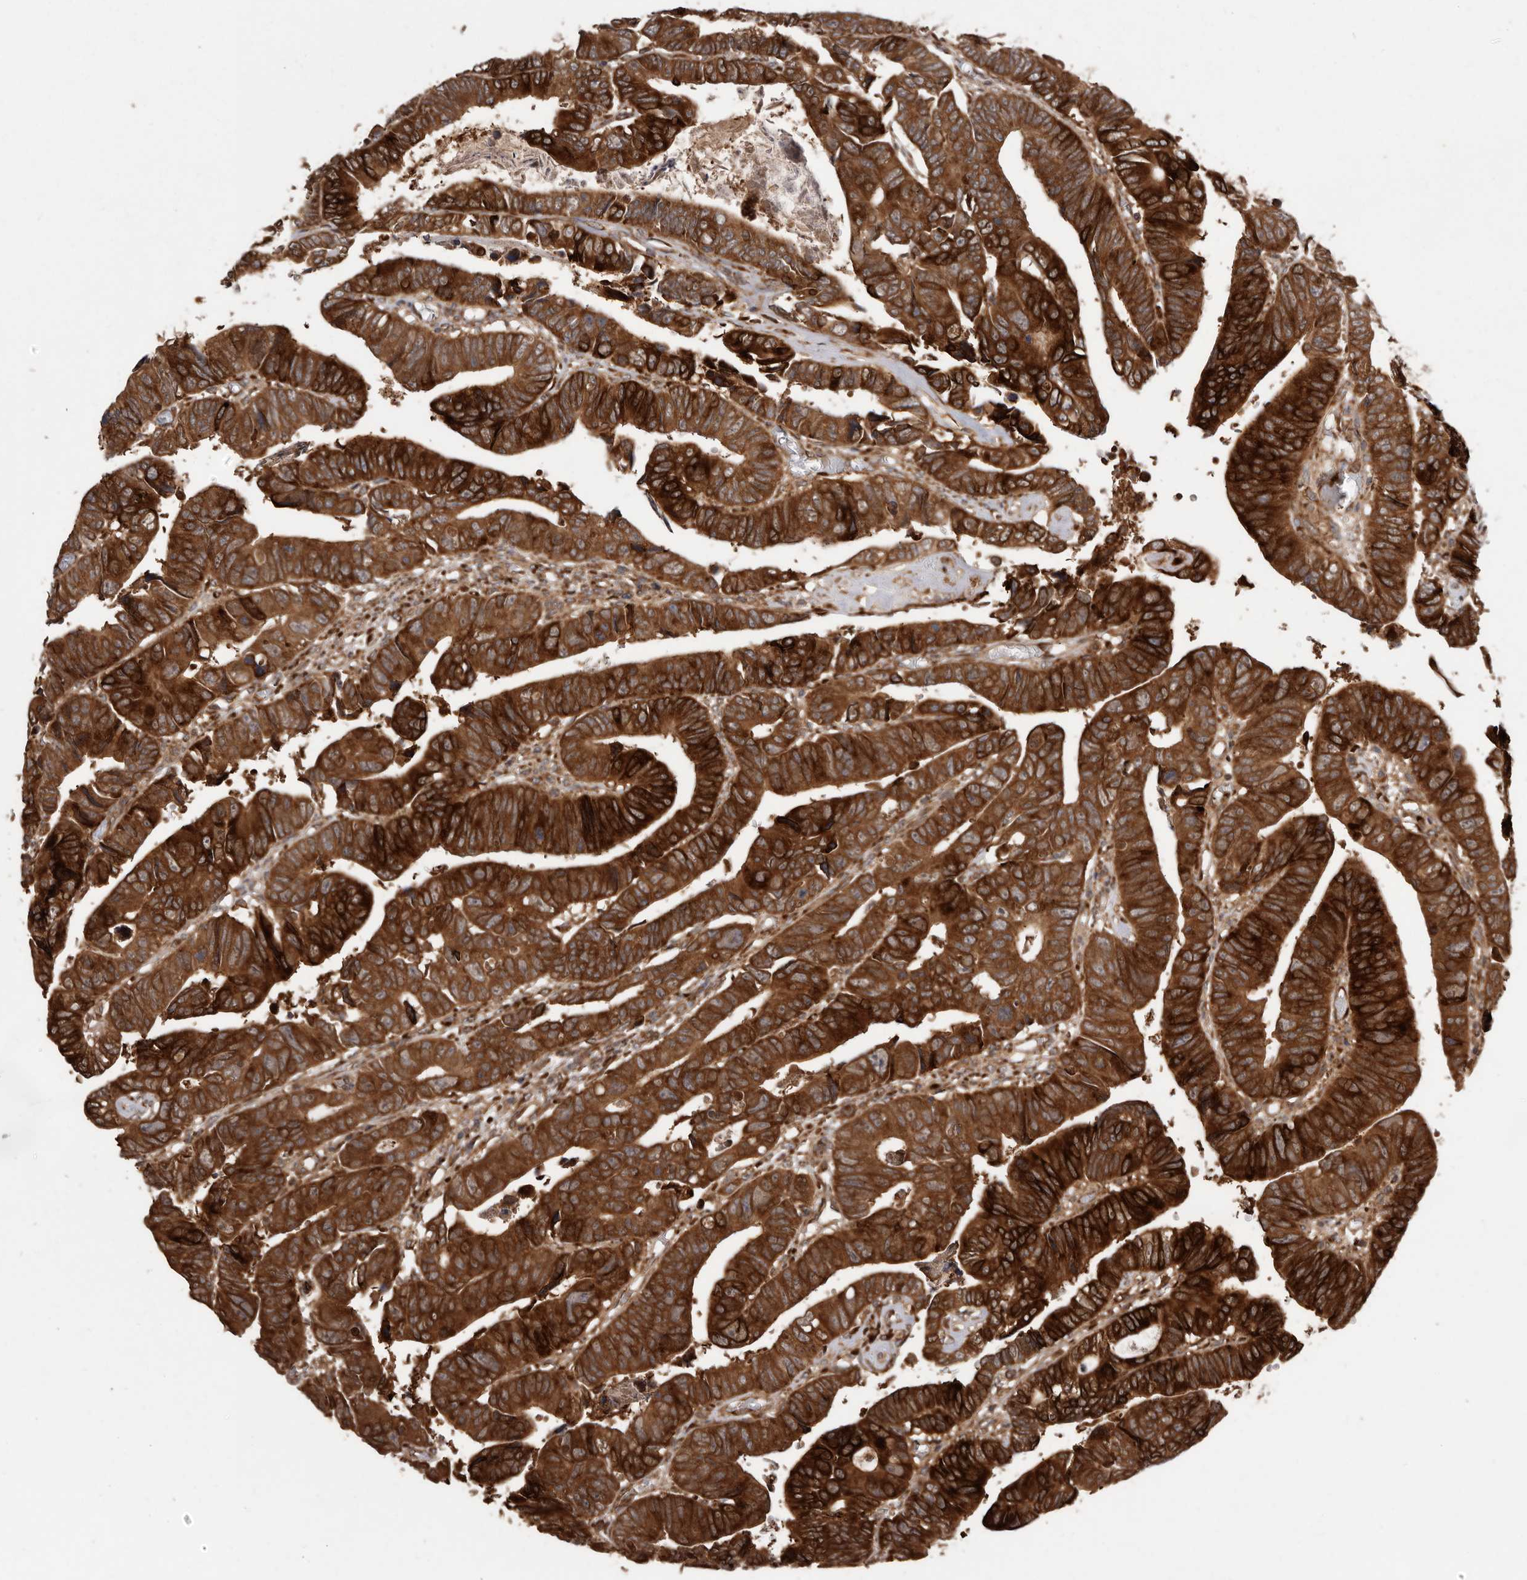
{"staining": {"intensity": "strong", "quantity": ">75%", "location": "cytoplasmic/membranous"}, "tissue": "colorectal cancer", "cell_type": "Tumor cells", "image_type": "cancer", "snomed": [{"axis": "morphology", "description": "Adenocarcinoma, NOS"}, {"axis": "topography", "description": "Rectum"}], "caption": "Adenocarcinoma (colorectal) stained with a brown dye shows strong cytoplasmic/membranous positive staining in about >75% of tumor cells.", "gene": "FLAD1", "patient": {"sex": "female", "age": 65}}